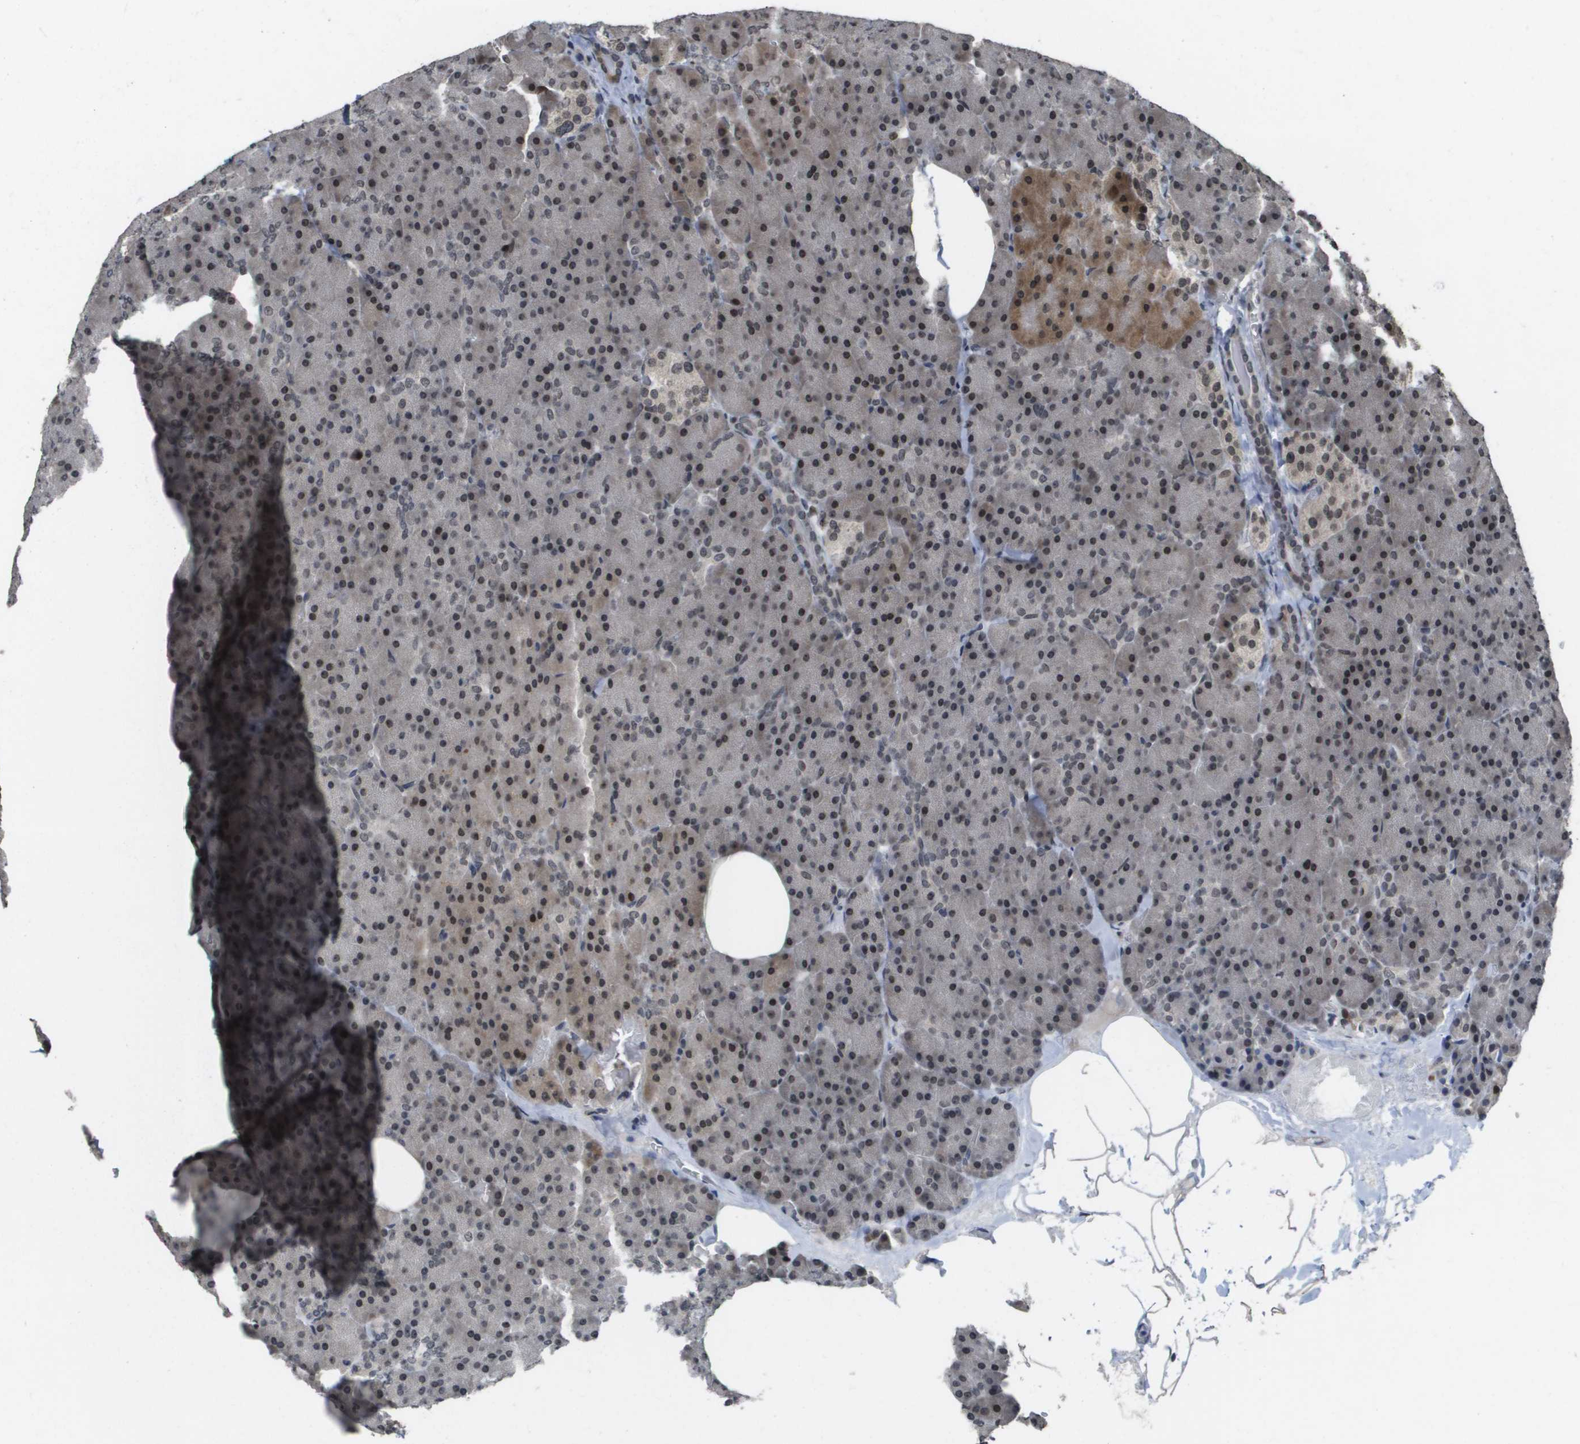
{"staining": {"intensity": "weak", "quantity": ">75%", "location": "cytoplasmic/membranous,nuclear"}, "tissue": "pancreas", "cell_type": "Exocrine glandular cells", "image_type": "normal", "snomed": [{"axis": "morphology", "description": "Normal tissue, NOS"}, {"axis": "topography", "description": "Pancreas"}], "caption": "Immunohistochemistry photomicrograph of unremarkable pancreas stained for a protein (brown), which demonstrates low levels of weak cytoplasmic/membranous,nuclear staining in about >75% of exocrine glandular cells.", "gene": "KAT5", "patient": {"sex": "female", "age": 35}}